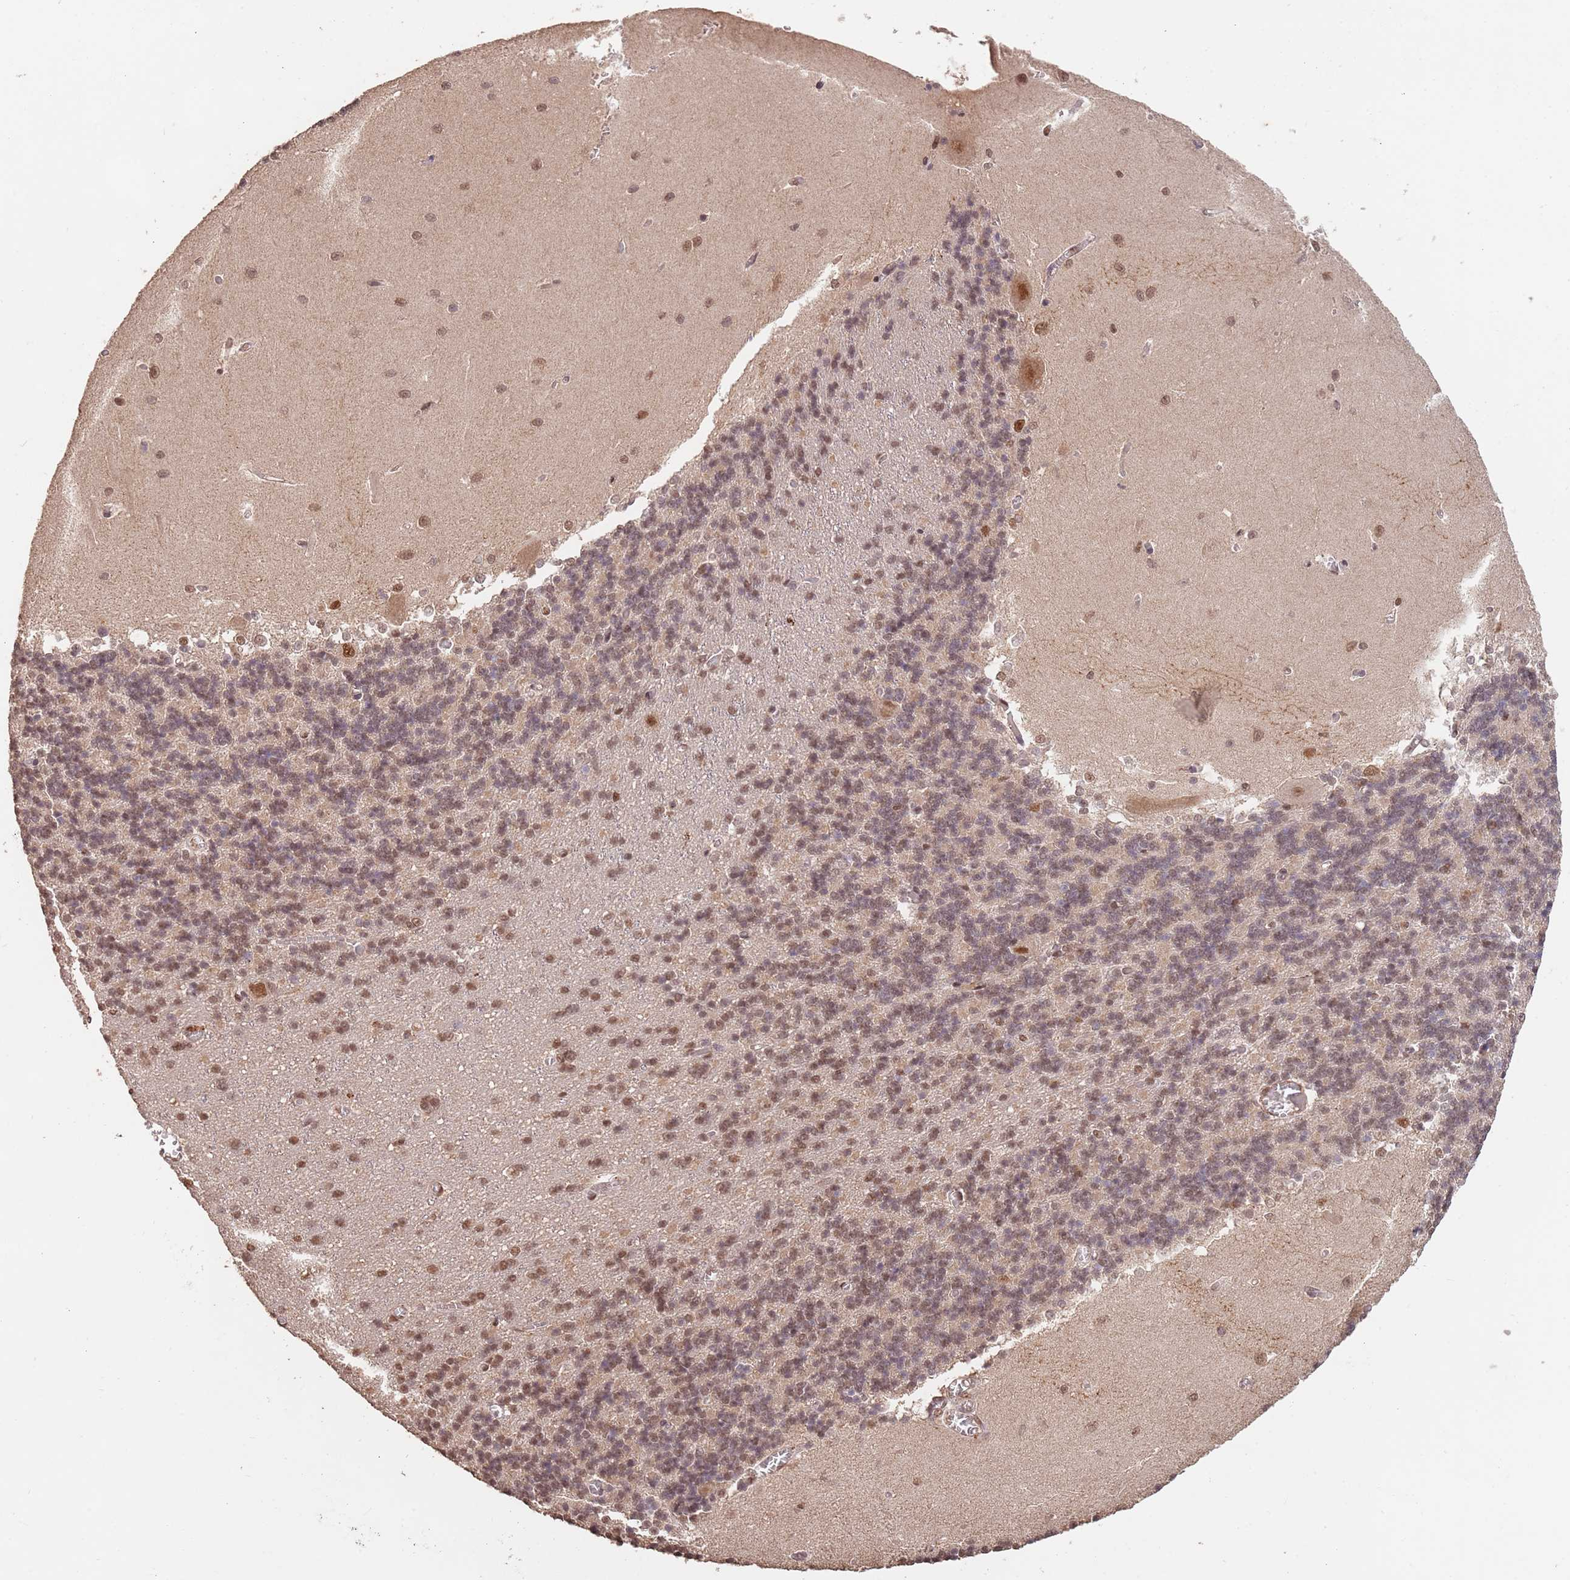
{"staining": {"intensity": "moderate", "quantity": "25%-75%", "location": "cytoplasmic/membranous,nuclear"}, "tissue": "cerebellum", "cell_type": "Cells in granular layer", "image_type": "normal", "snomed": [{"axis": "morphology", "description": "Normal tissue, NOS"}, {"axis": "topography", "description": "Cerebellum"}], "caption": "Cerebellum stained for a protein exhibits moderate cytoplasmic/membranous,nuclear positivity in cells in granular layer. The protein is shown in brown color, while the nuclei are stained blue.", "gene": "RFXANK", "patient": {"sex": "male", "age": 37}}